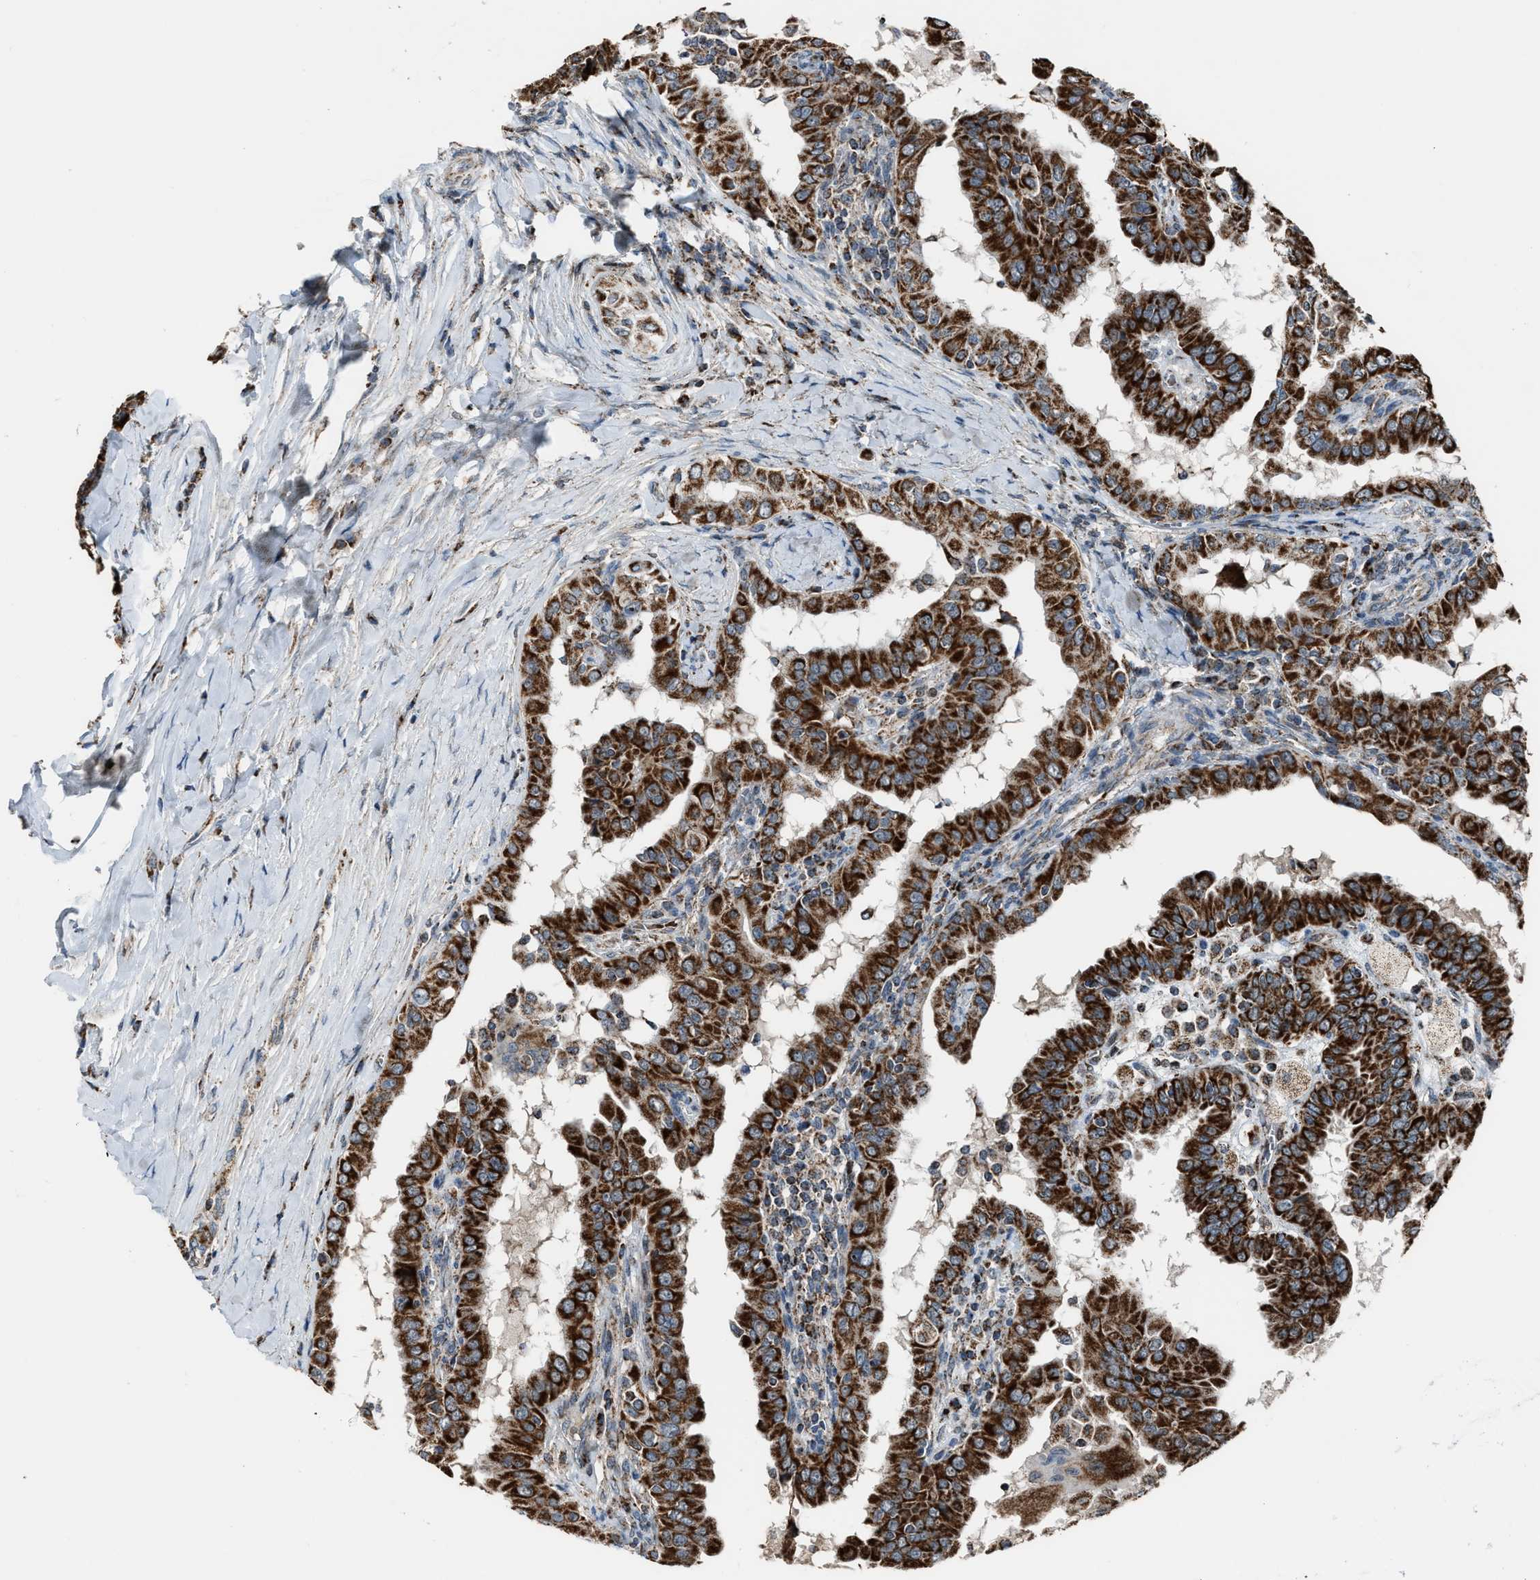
{"staining": {"intensity": "strong", "quantity": ">75%", "location": "cytoplasmic/membranous"}, "tissue": "thyroid cancer", "cell_type": "Tumor cells", "image_type": "cancer", "snomed": [{"axis": "morphology", "description": "Papillary adenocarcinoma, NOS"}, {"axis": "topography", "description": "Thyroid gland"}], "caption": "Immunohistochemistry of thyroid cancer shows high levels of strong cytoplasmic/membranous staining in about >75% of tumor cells.", "gene": "CHN2", "patient": {"sex": "male", "age": 33}}